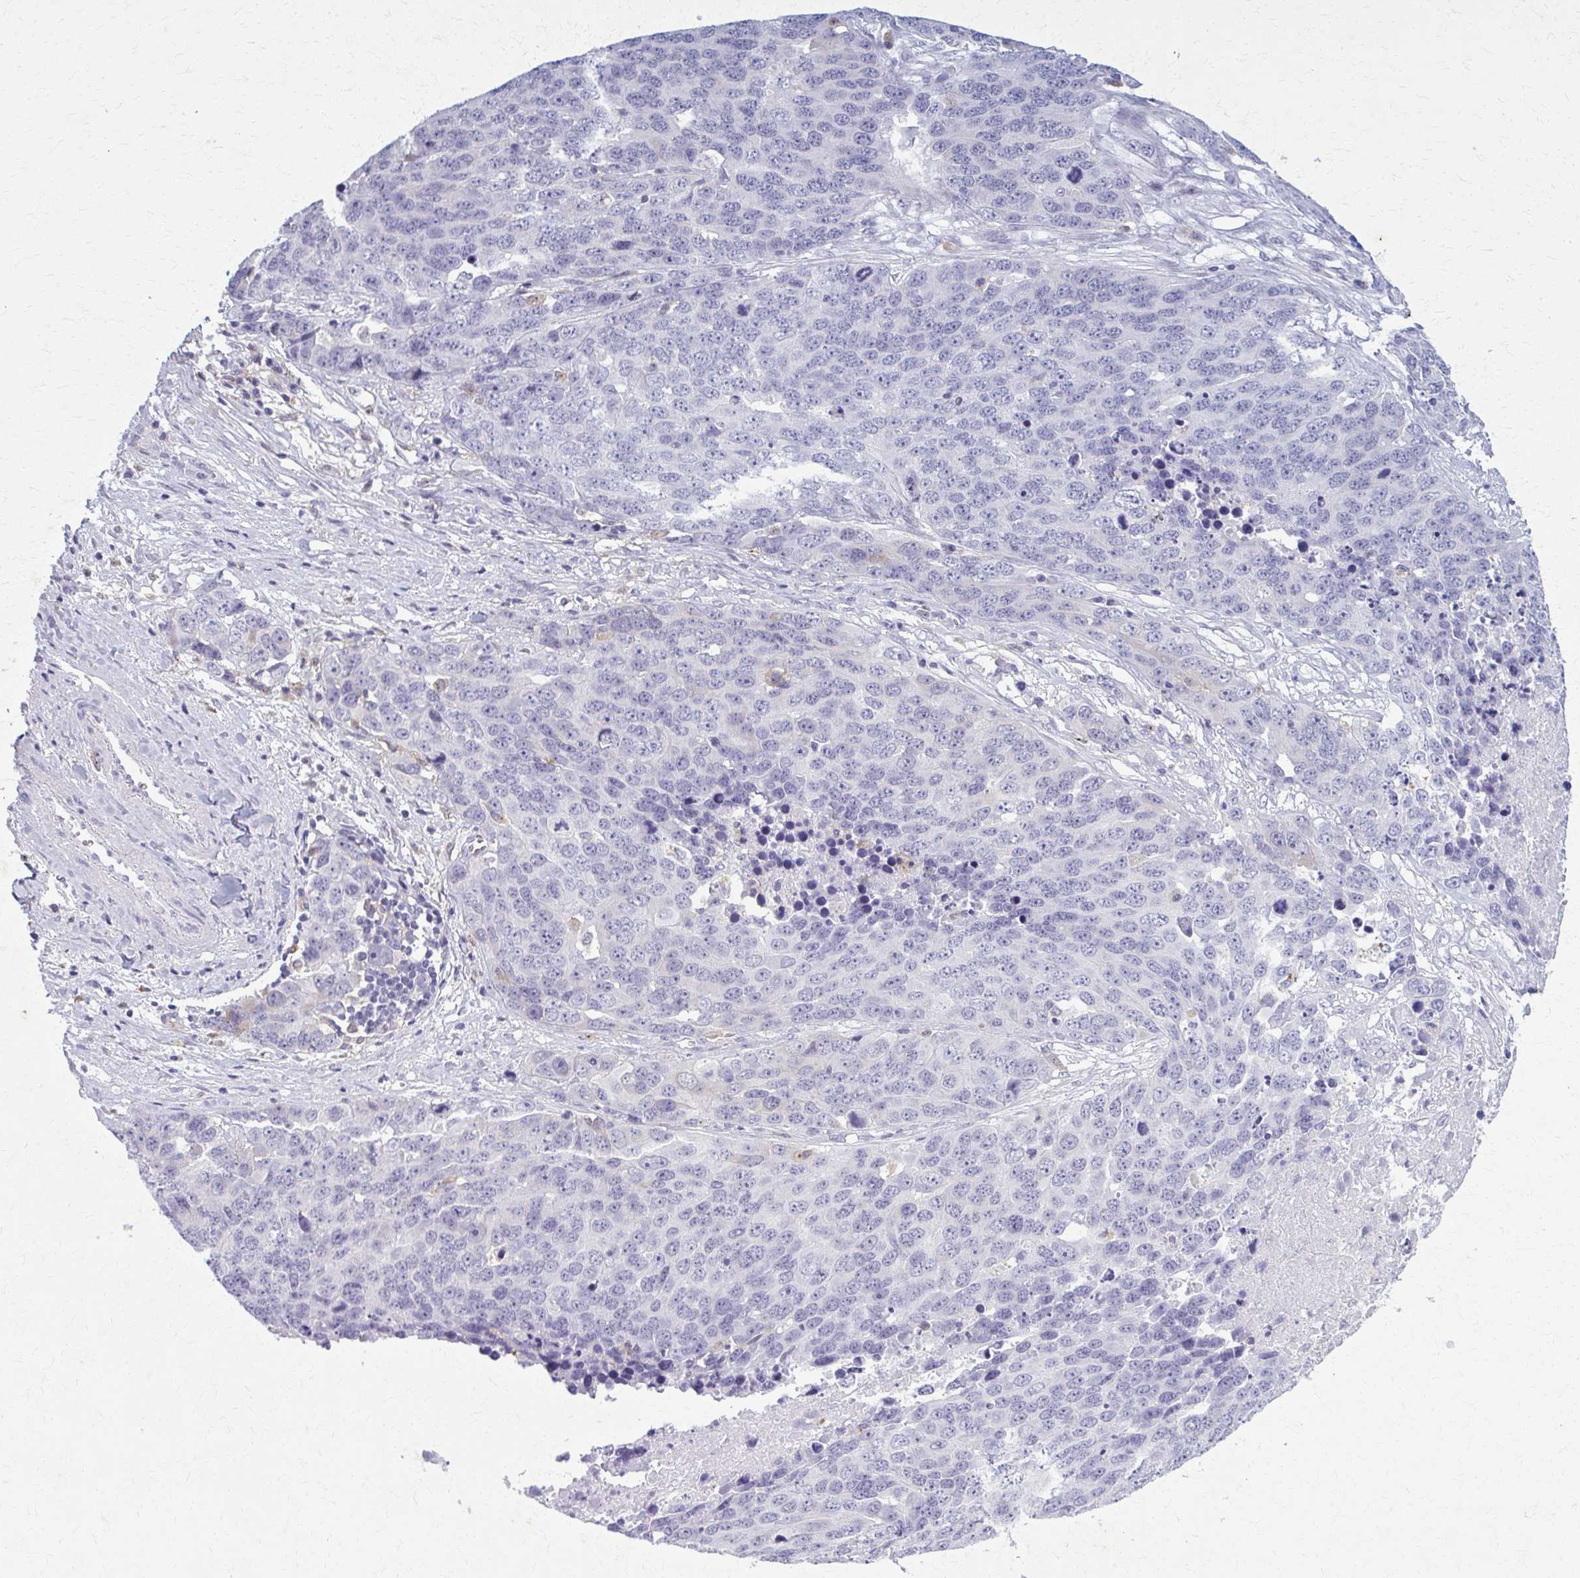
{"staining": {"intensity": "negative", "quantity": "none", "location": "none"}, "tissue": "ovarian cancer", "cell_type": "Tumor cells", "image_type": "cancer", "snomed": [{"axis": "morphology", "description": "Cystadenocarcinoma, serous, NOS"}, {"axis": "topography", "description": "Ovary"}], "caption": "IHC histopathology image of human ovarian cancer (serous cystadenocarcinoma) stained for a protein (brown), which reveals no positivity in tumor cells.", "gene": "CARD9", "patient": {"sex": "female", "age": 76}}